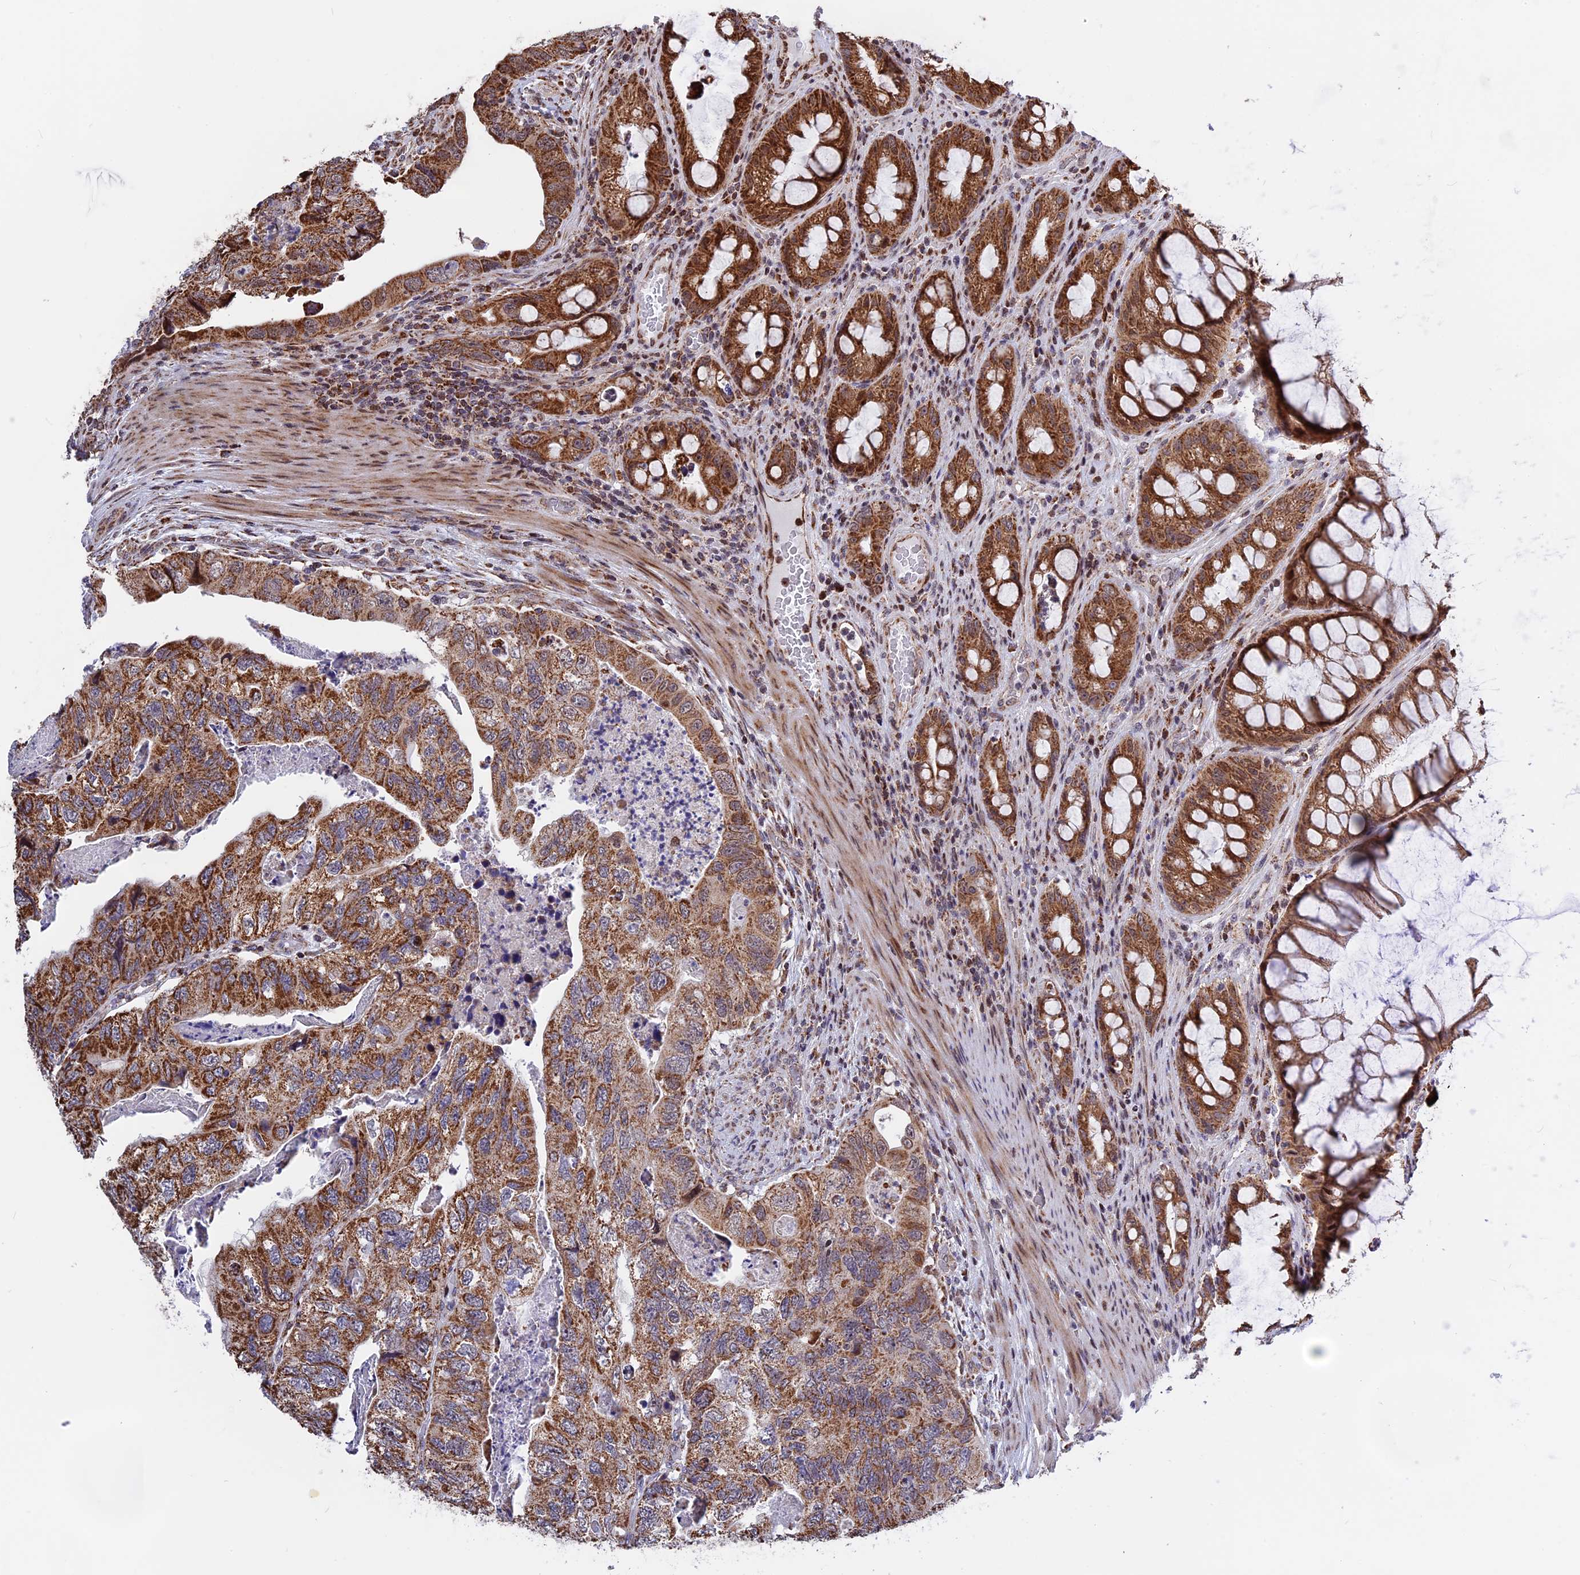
{"staining": {"intensity": "strong", "quantity": ">75%", "location": "cytoplasmic/membranous"}, "tissue": "colorectal cancer", "cell_type": "Tumor cells", "image_type": "cancer", "snomed": [{"axis": "morphology", "description": "Adenocarcinoma, NOS"}, {"axis": "topography", "description": "Rectum"}], "caption": "A micrograph of human colorectal cancer (adenocarcinoma) stained for a protein reveals strong cytoplasmic/membranous brown staining in tumor cells.", "gene": "FAM174C", "patient": {"sex": "male", "age": 63}}